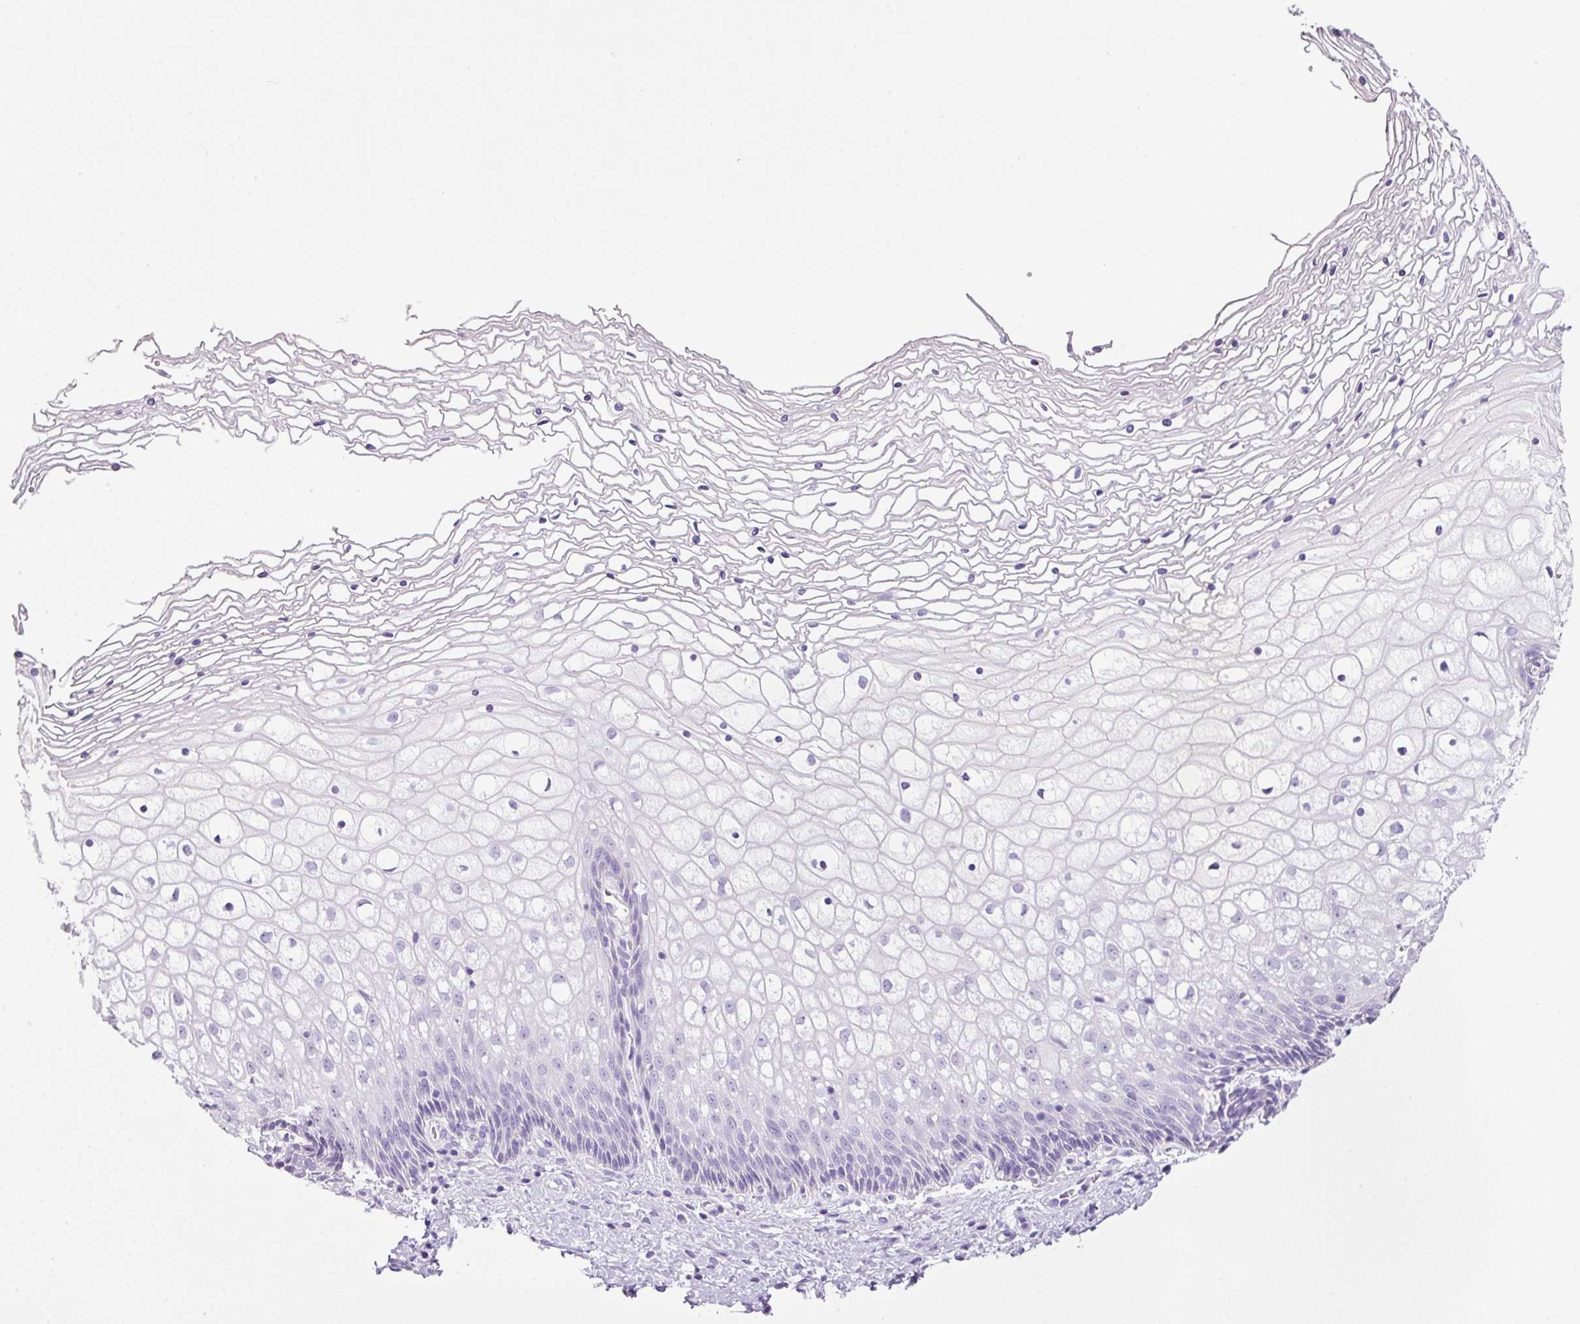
{"staining": {"intensity": "negative", "quantity": "none", "location": "none"}, "tissue": "cervix", "cell_type": "Glandular cells", "image_type": "normal", "snomed": [{"axis": "morphology", "description": "Normal tissue, NOS"}, {"axis": "topography", "description": "Cervix"}], "caption": "Glandular cells show no significant expression in benign cervix. Nuclei are stained in blue.", "gene": "BSND", "patient": {"sex": "female", "age": 36}}